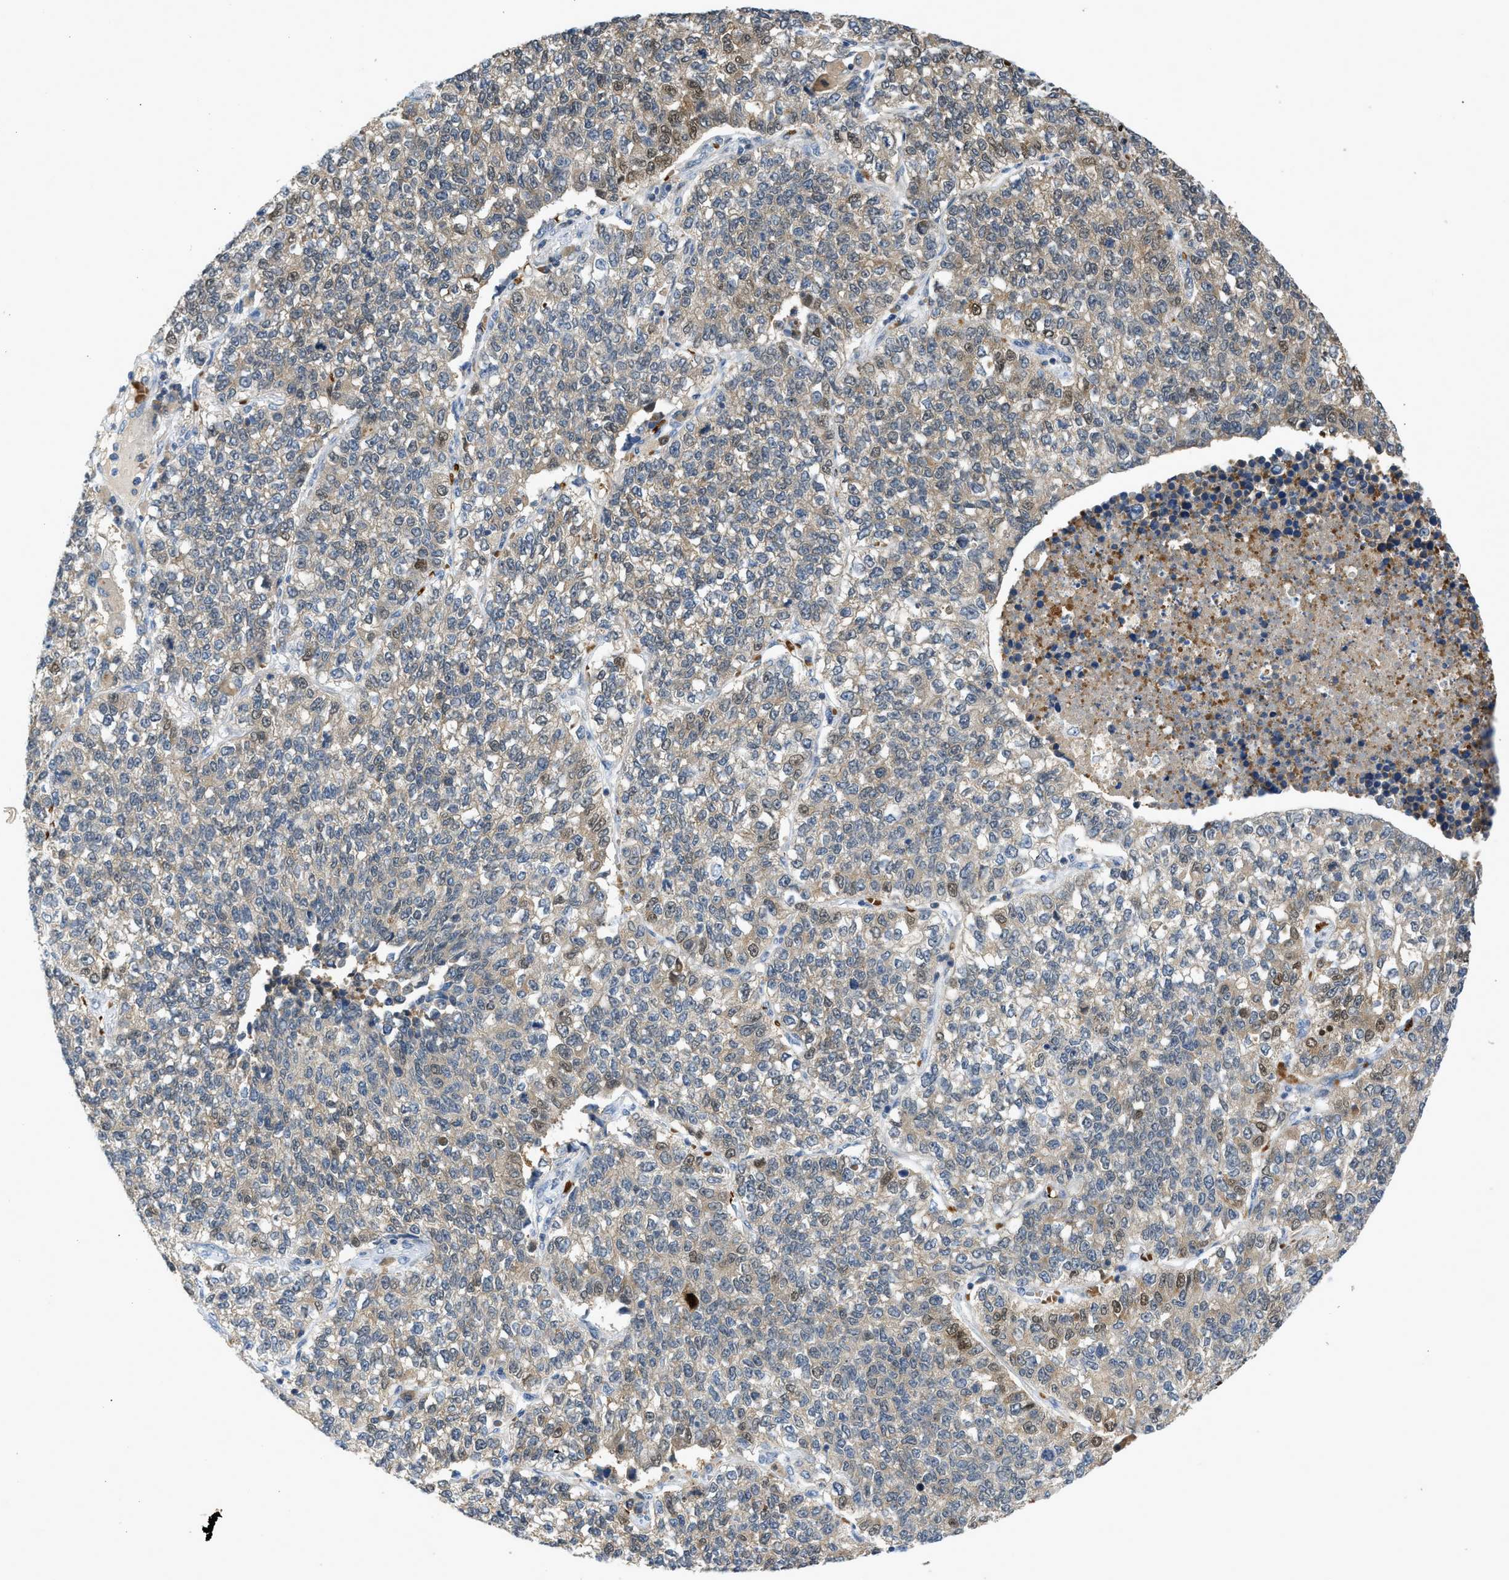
{"staining": {"intensity": "moderate", "quantity": "<25%", "location": "cytoplasmic/membranous,nuclear"}, "tissue": "lung cancer", "cell_type": "Tumor cells", "image_type": "cancer", "snomed": [{"axis": "morphology", "description": "Adenocarcinoma, NOS"}, {"axis": "topography", "description": "Lung"}], "caption": "There is low levels of moderate cytoplasmic/membranous and nuclear positivity in tumor cells of lung cancer (adenocarcinoma), as demonstrated by immunohistochemical staining (brown color).", "gene": "MAPK7", "patient": {"sex": "male", "age": 49}}